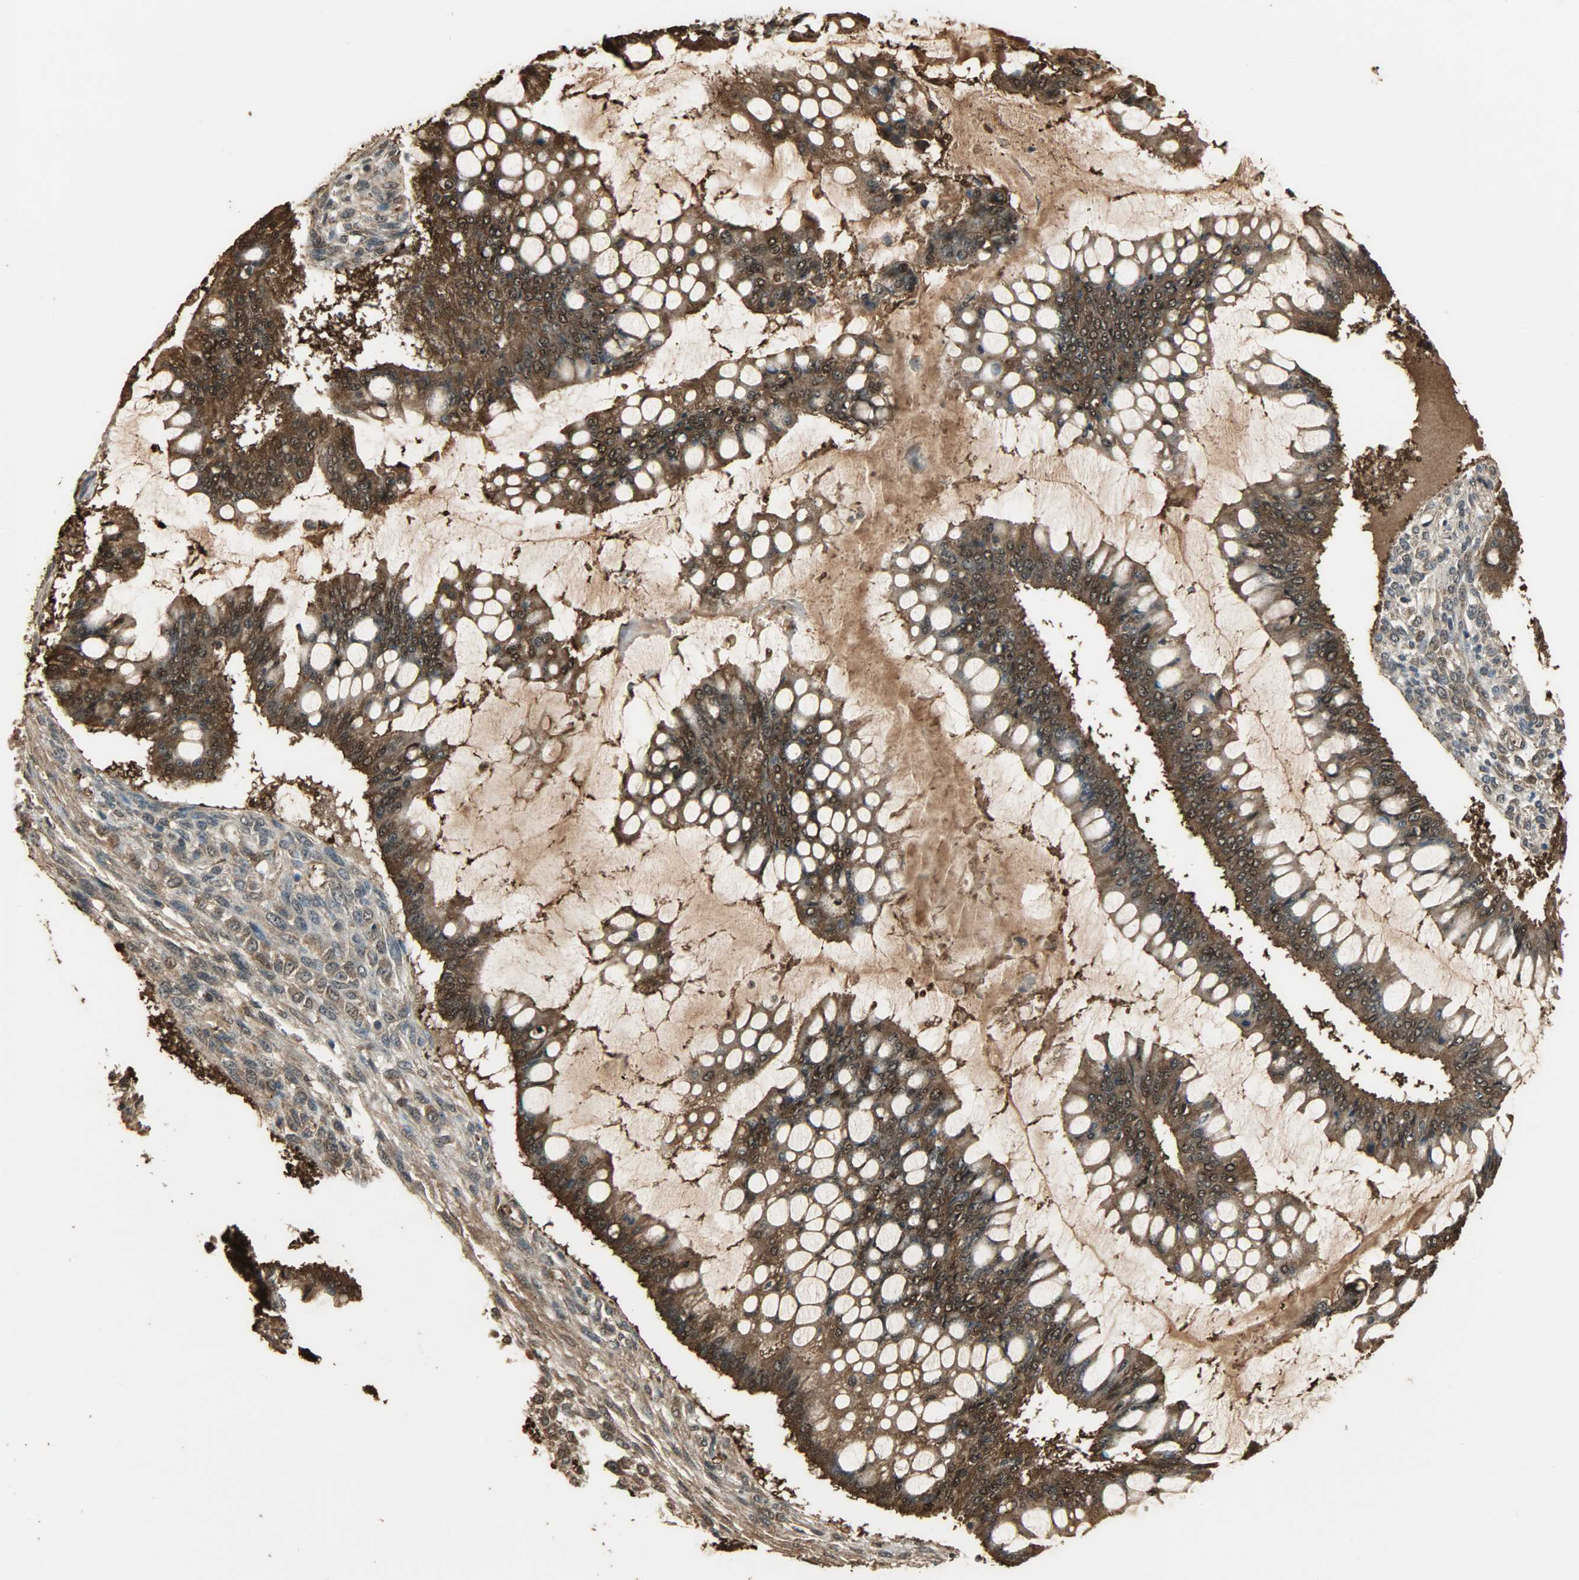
{"staining": {"intensity": "strong", "quantity": ">75%", "location": "cytoplasmic/membranous,nuclear"}, "tissue": "ovarian cancer", "cell_type": "Tumor cells", "image_type": "cancer", "snomed": [{"axis": "morphology", "description": "Cystadenocarcinoma, mucinous, NOS"}, {"axis": "topography", "description": "Ovary"}], "caption": "This is an image of immunohistochemistry (IHC) staining of ovarian mucinous cystadenocarcinoma, which shows strong staining in the cytoplasmic/membranous and nuclear of tumor cells.", "gene": "YWHAZ", "patient": {"sex": "female", "age": 73}}